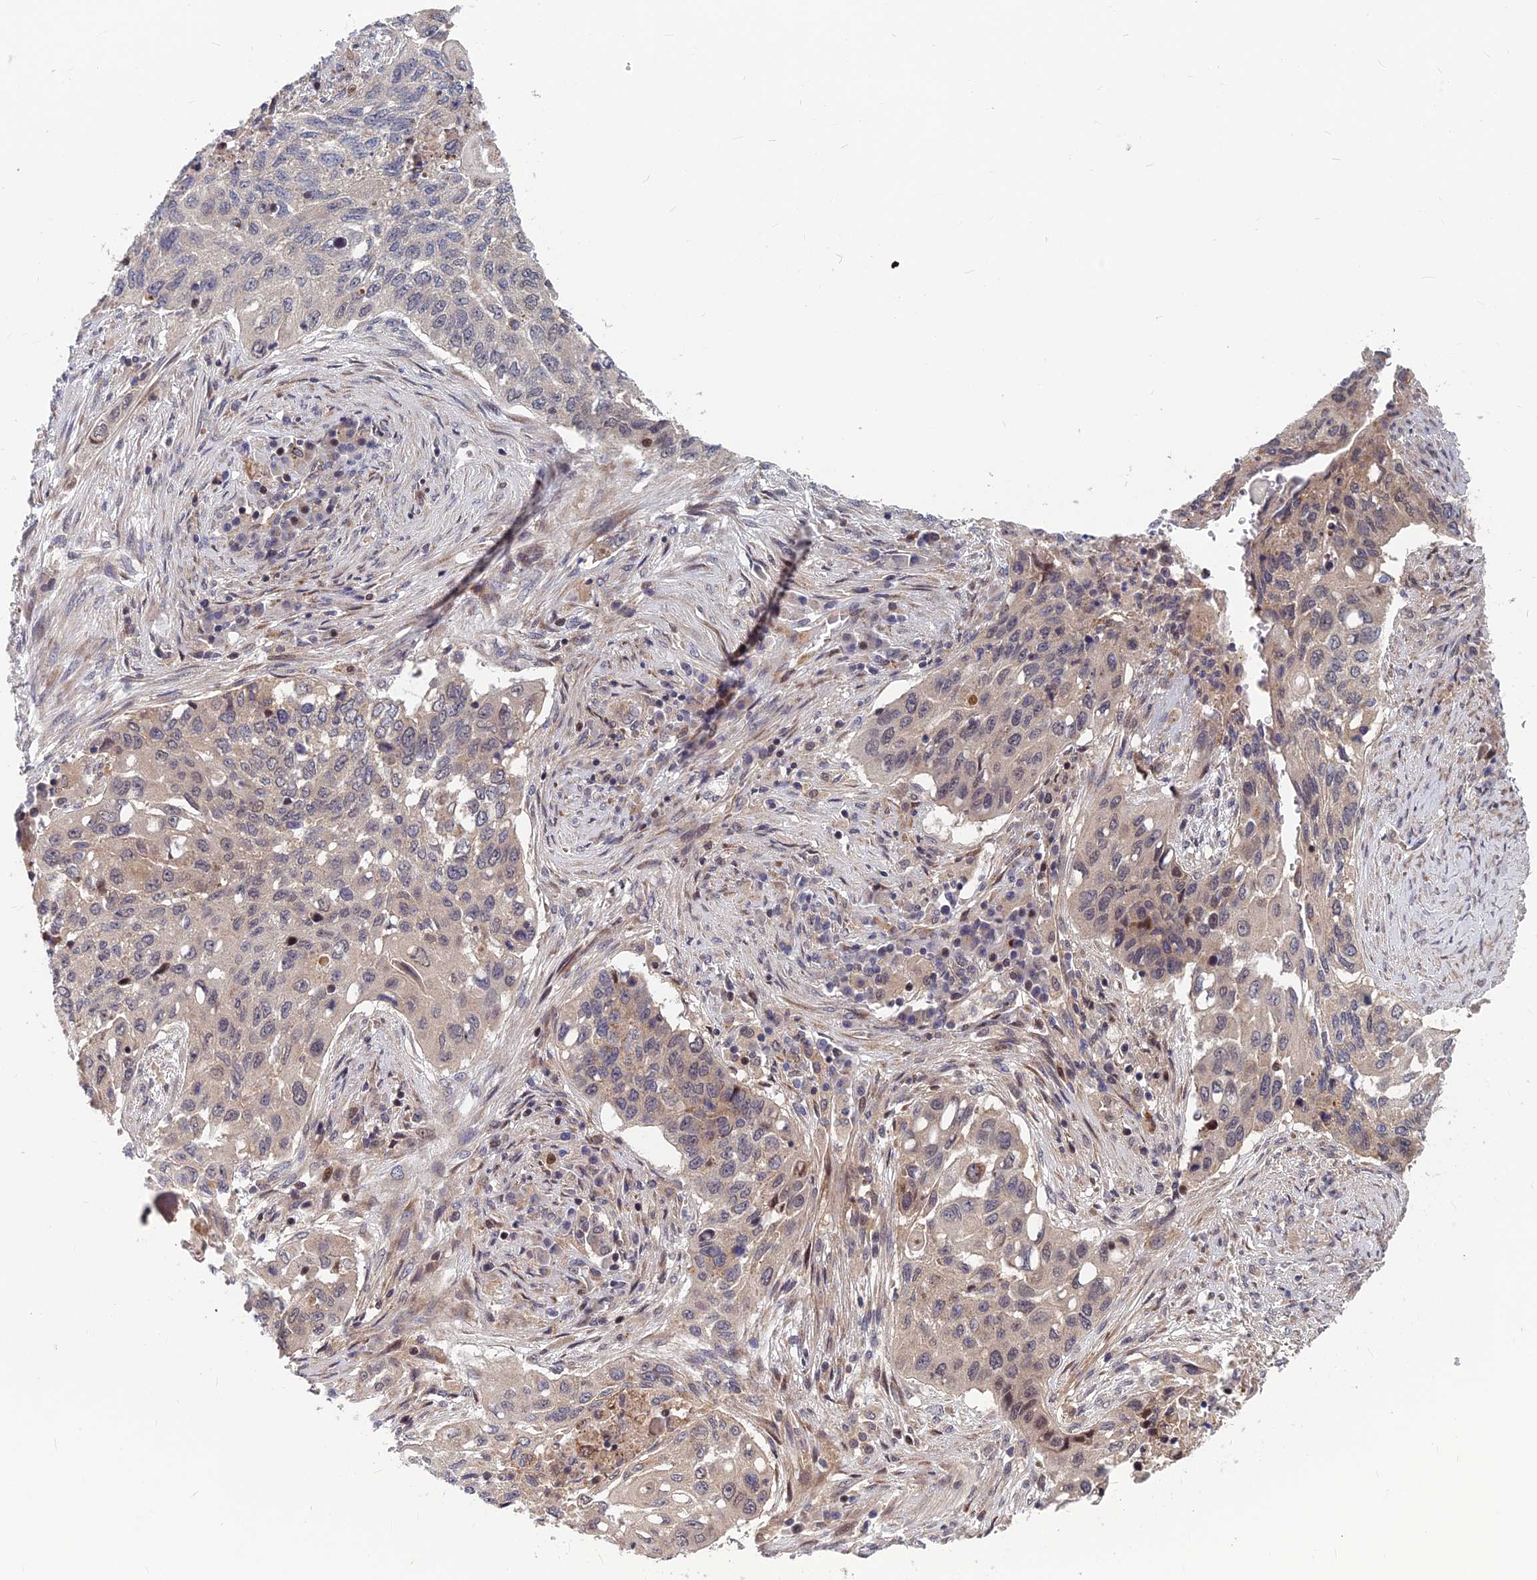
{"staining": {"intensity": "weak", "quantity": "25%-75%", "location": "cytoplasmic/membranous,nuclear"}, "tissue": "lung cancer", "cell_type": "Tumor cells", "image_type": "cancer", "snomed": [{"axis": "morphology", "description": "Squamous cell carcinoma, NOS"}, {"axis": "topography", "description": "Lung"}], "caption": "Immunohistochemistry photomicrograph of neoplastic tissue: human lung cancer stained using immunohistochemistry demonstrates low levels of weak protein expression localized specifically in the cytoplasmic/membranous and nuclear of tumor cells, appearing as a cytoplasmic/membranous and nuclear brown color.", "gene": "COMMD2", "patient": {"sex": "female", "age": 63}}